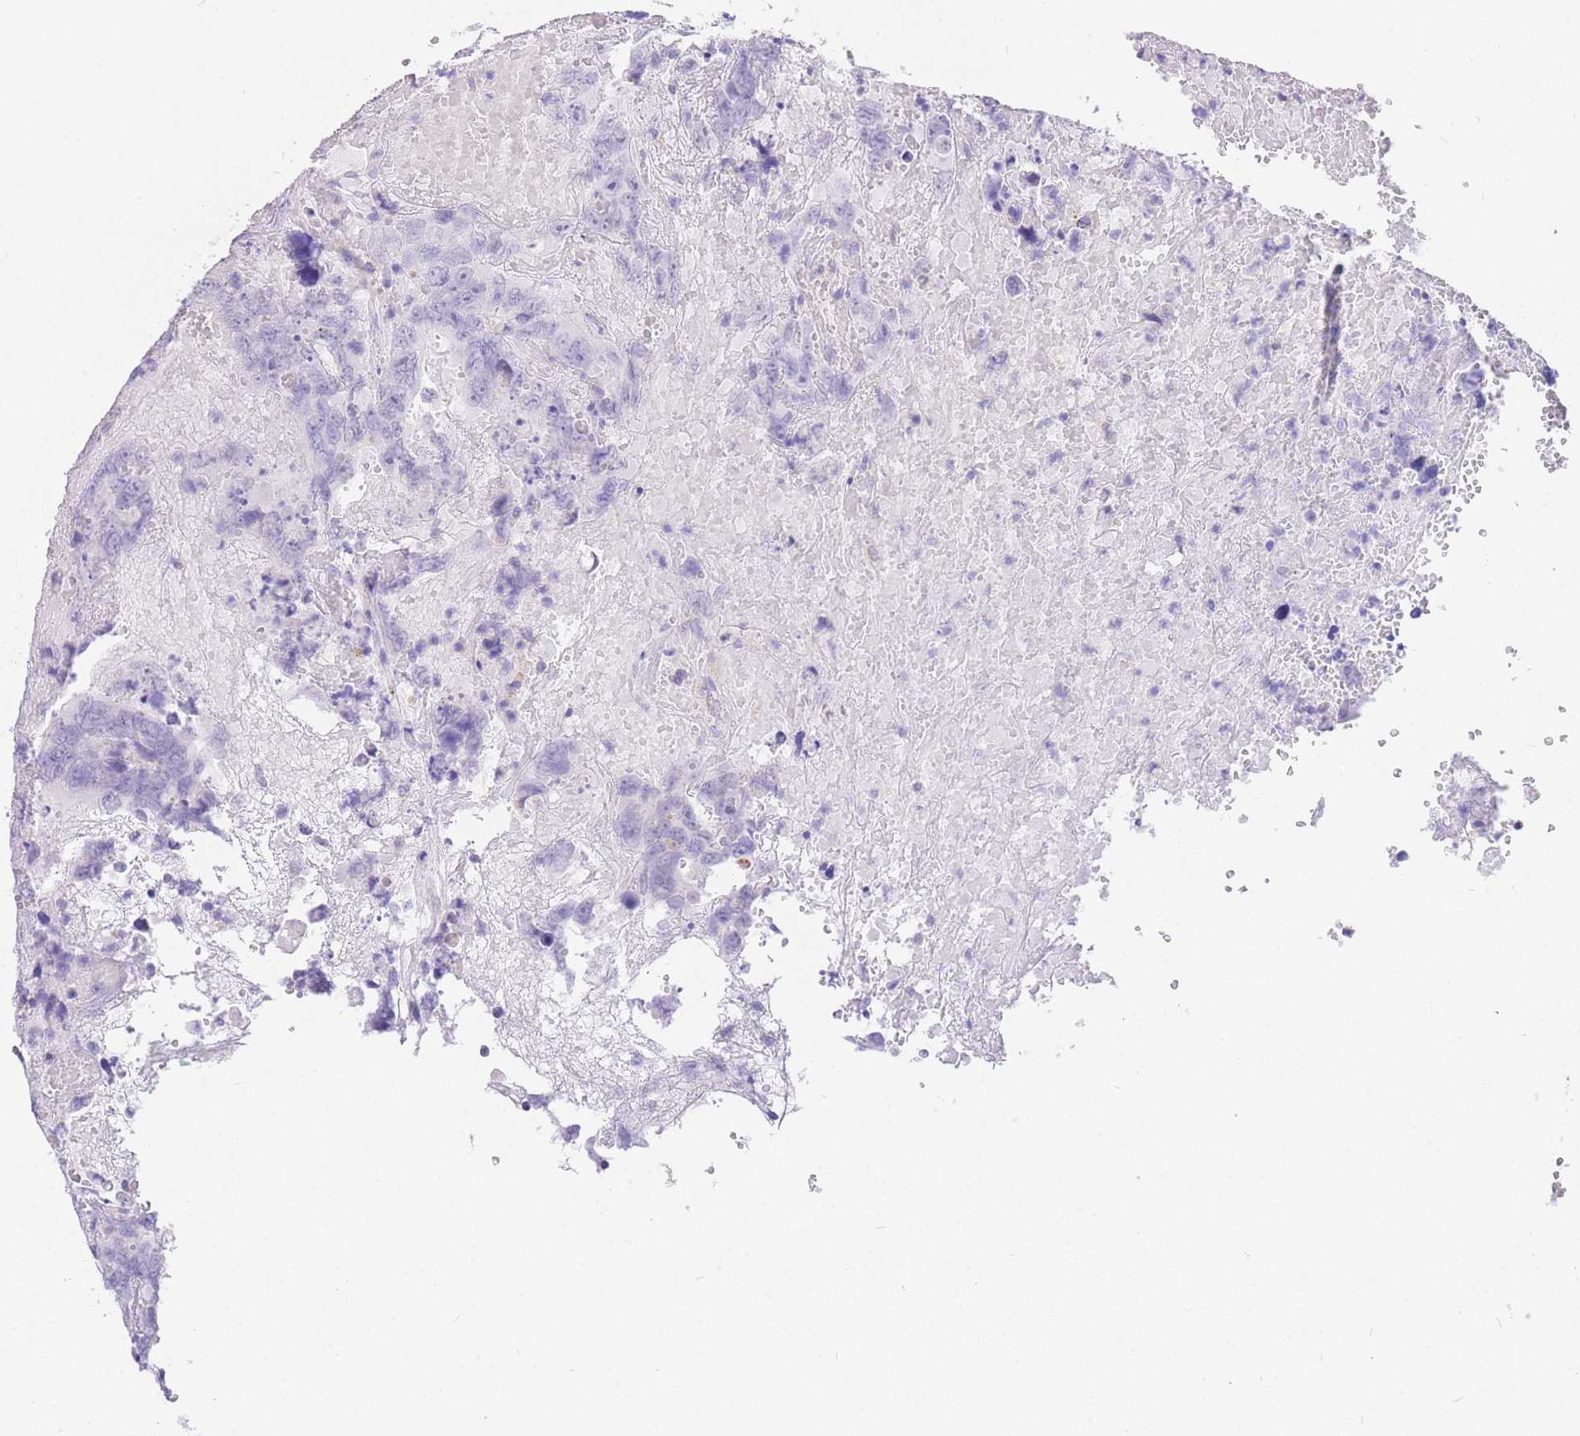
{"staining": {"intensity": "negative", "quantity": "none", "location": "none"}, "tissue": "testis cancer", "cell_type": "Tumor cells", "image_type": "cancer", "snomed": [{"axis": "morphology", "description": "Carcinoma, Embryonal, NOS"}, {"axis": "topography", "description": "Testis"}], "caption": "Testis cancer (embryonal carcinoma) was stained to show a protein in brown. There is no significant staining in tumor cells. (DAB IHC, high magnification).", "gene": "NKD2", "patient": {"sex": "male", "age": 45}}